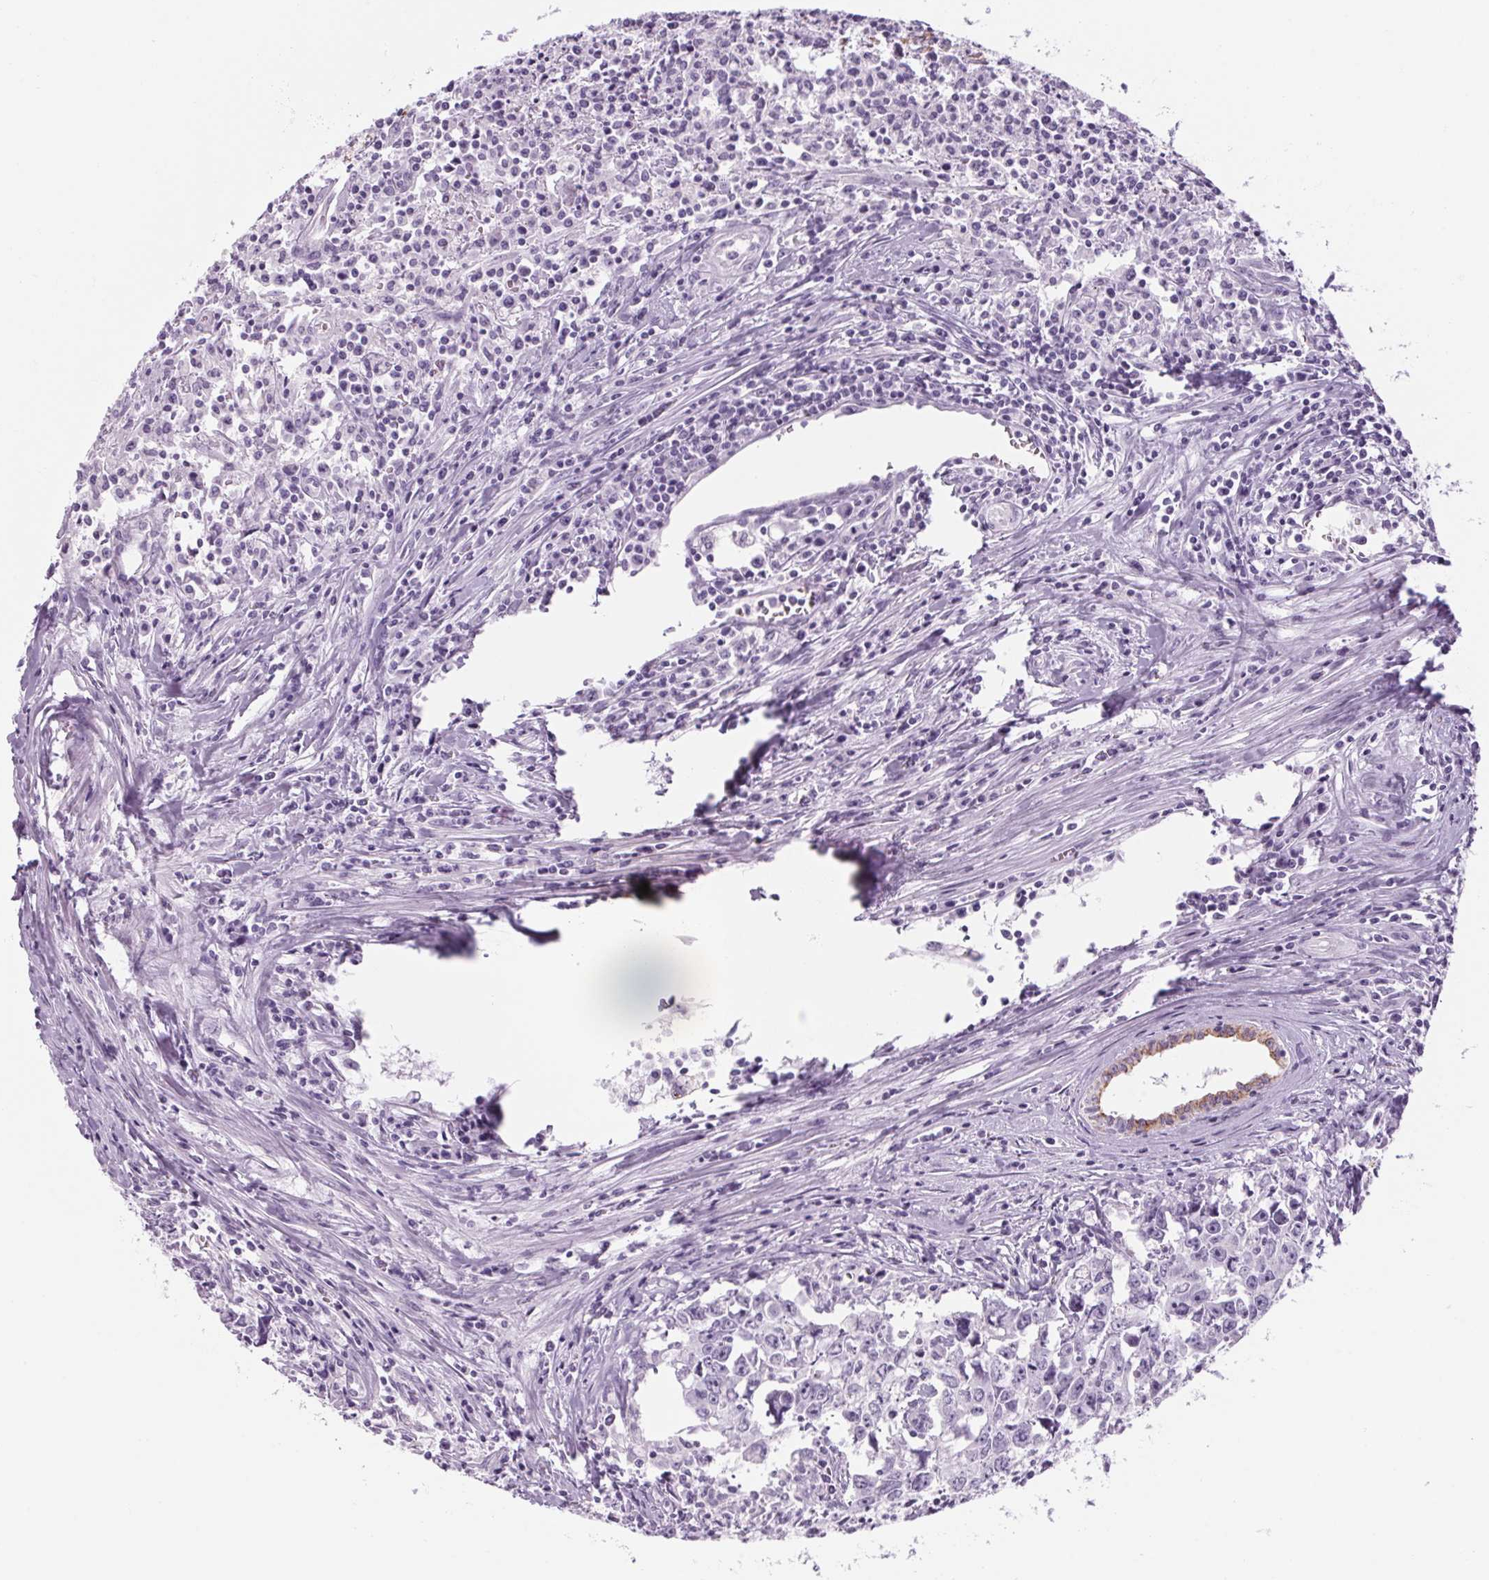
{"staining": {"intensity": "negative", "quantity": "none", "location": "none"}, "tissue": "testis cancer", "cell_type": "Tumor cells", "image_type": "cancer", "snomed": [{"axis": "morphology", "description": "Carcinoma, Embryonal, NOS"}, {"axis": "topography", "description": "Testis"}], "caption": "DAB (3,3'-diaminobenzidine) immunohistochemical staining of testis embryonal carcinoma demonstrates no significant expression in tumor cells.", "gene": "RPTN", "patient": {"sex": "male", "age": 22}}